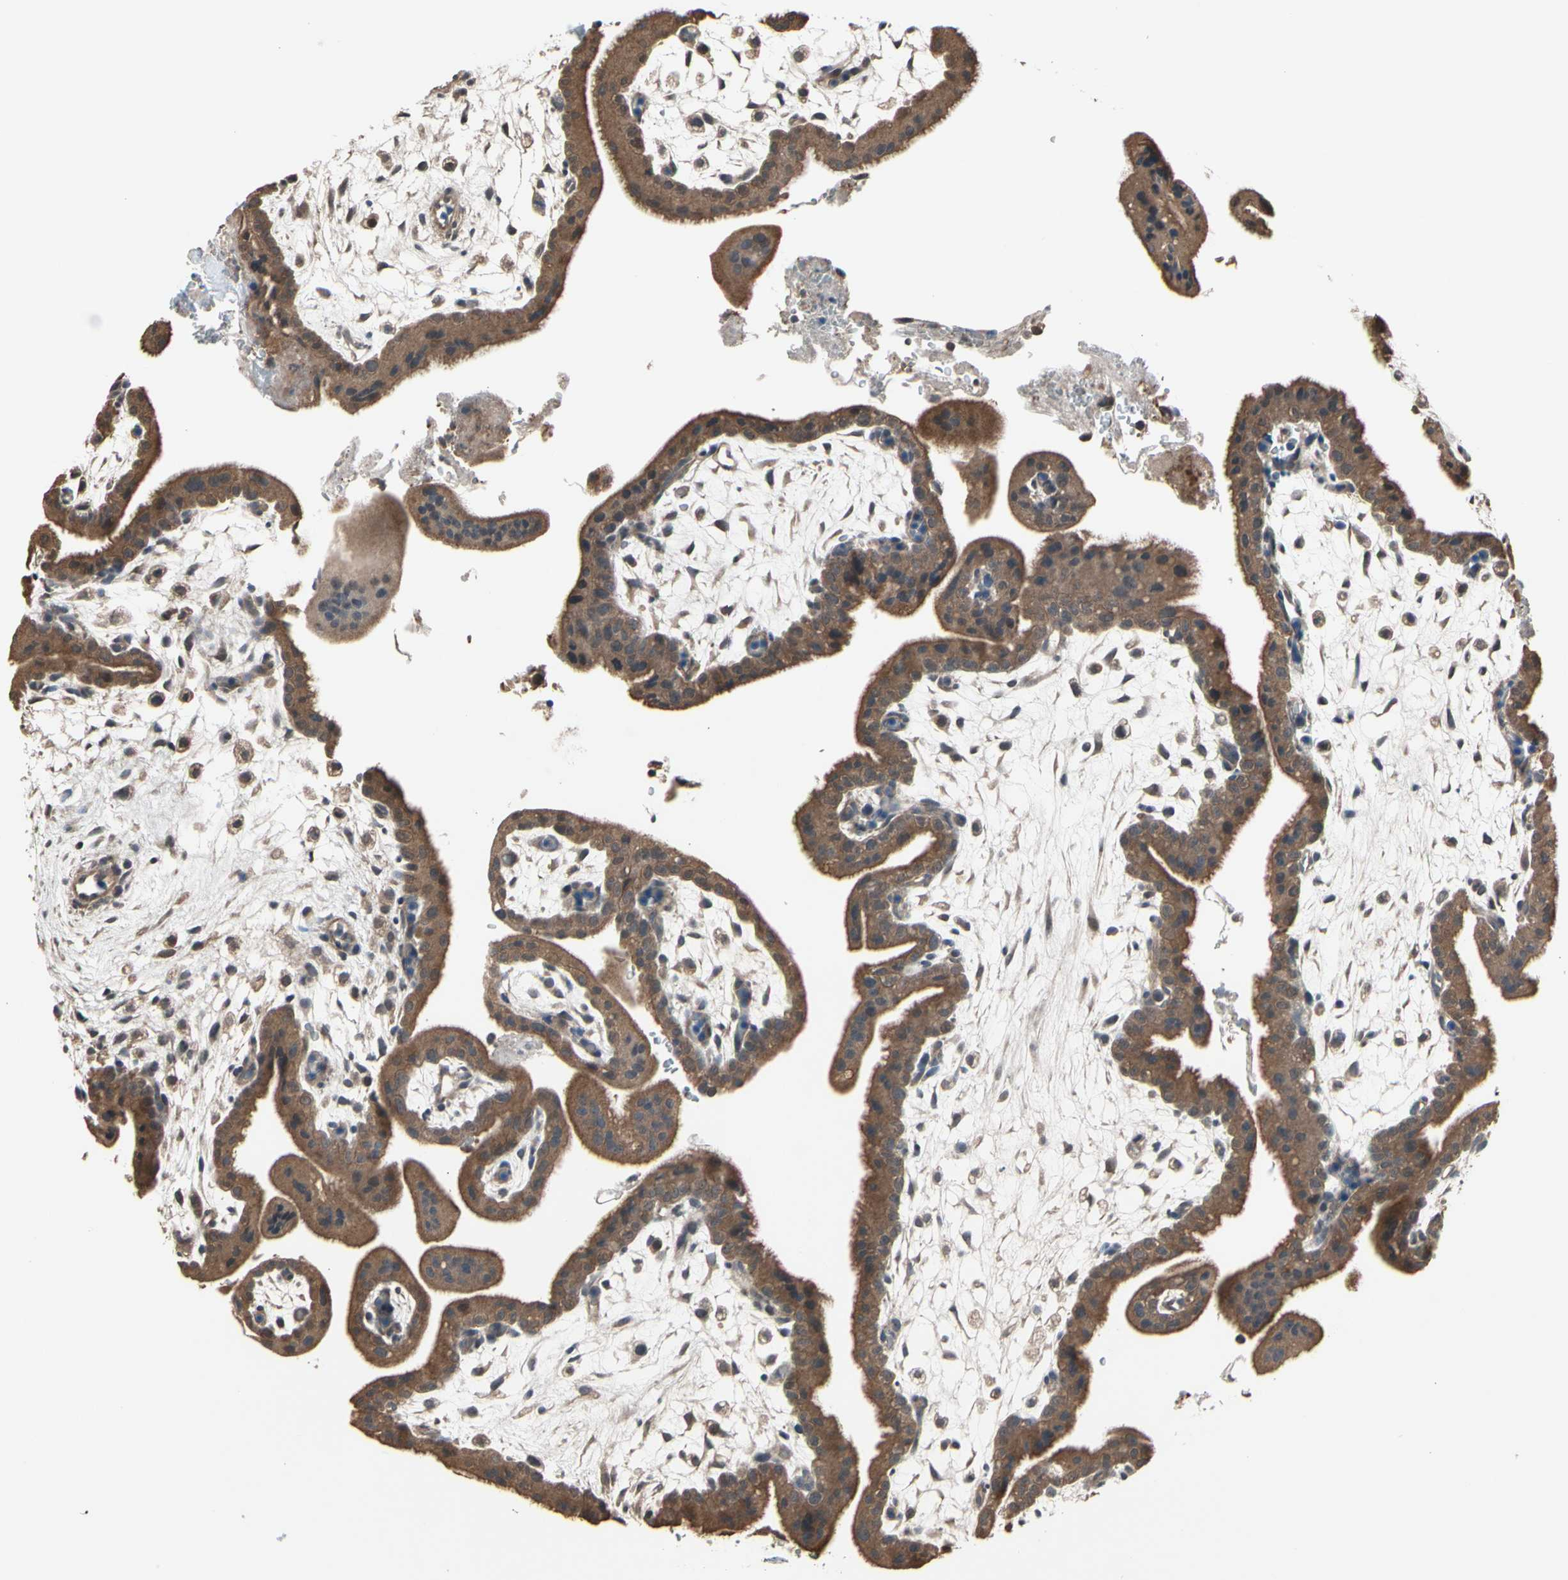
{"staining": {"intensity": "moderate", "quantity": ">75%", "location": "cytoplasmic/membranous"}, "tissue": "placenta", "cell_type": "Trophoblastic cells", "image_type": "normal", "snomed": [{"axis": "morphology", "description": "Normal tissue, NOS"}, {"axis": "topography", "description": "Placenta"}], "caption": "Protein expression analysis of normal placenta reveals moderate cytoplasmic/membranous staining in approximately >75% of trophoblastic cells.", "gene": "PNPLA7", "patient": {"sex": "female", "age": 35}}